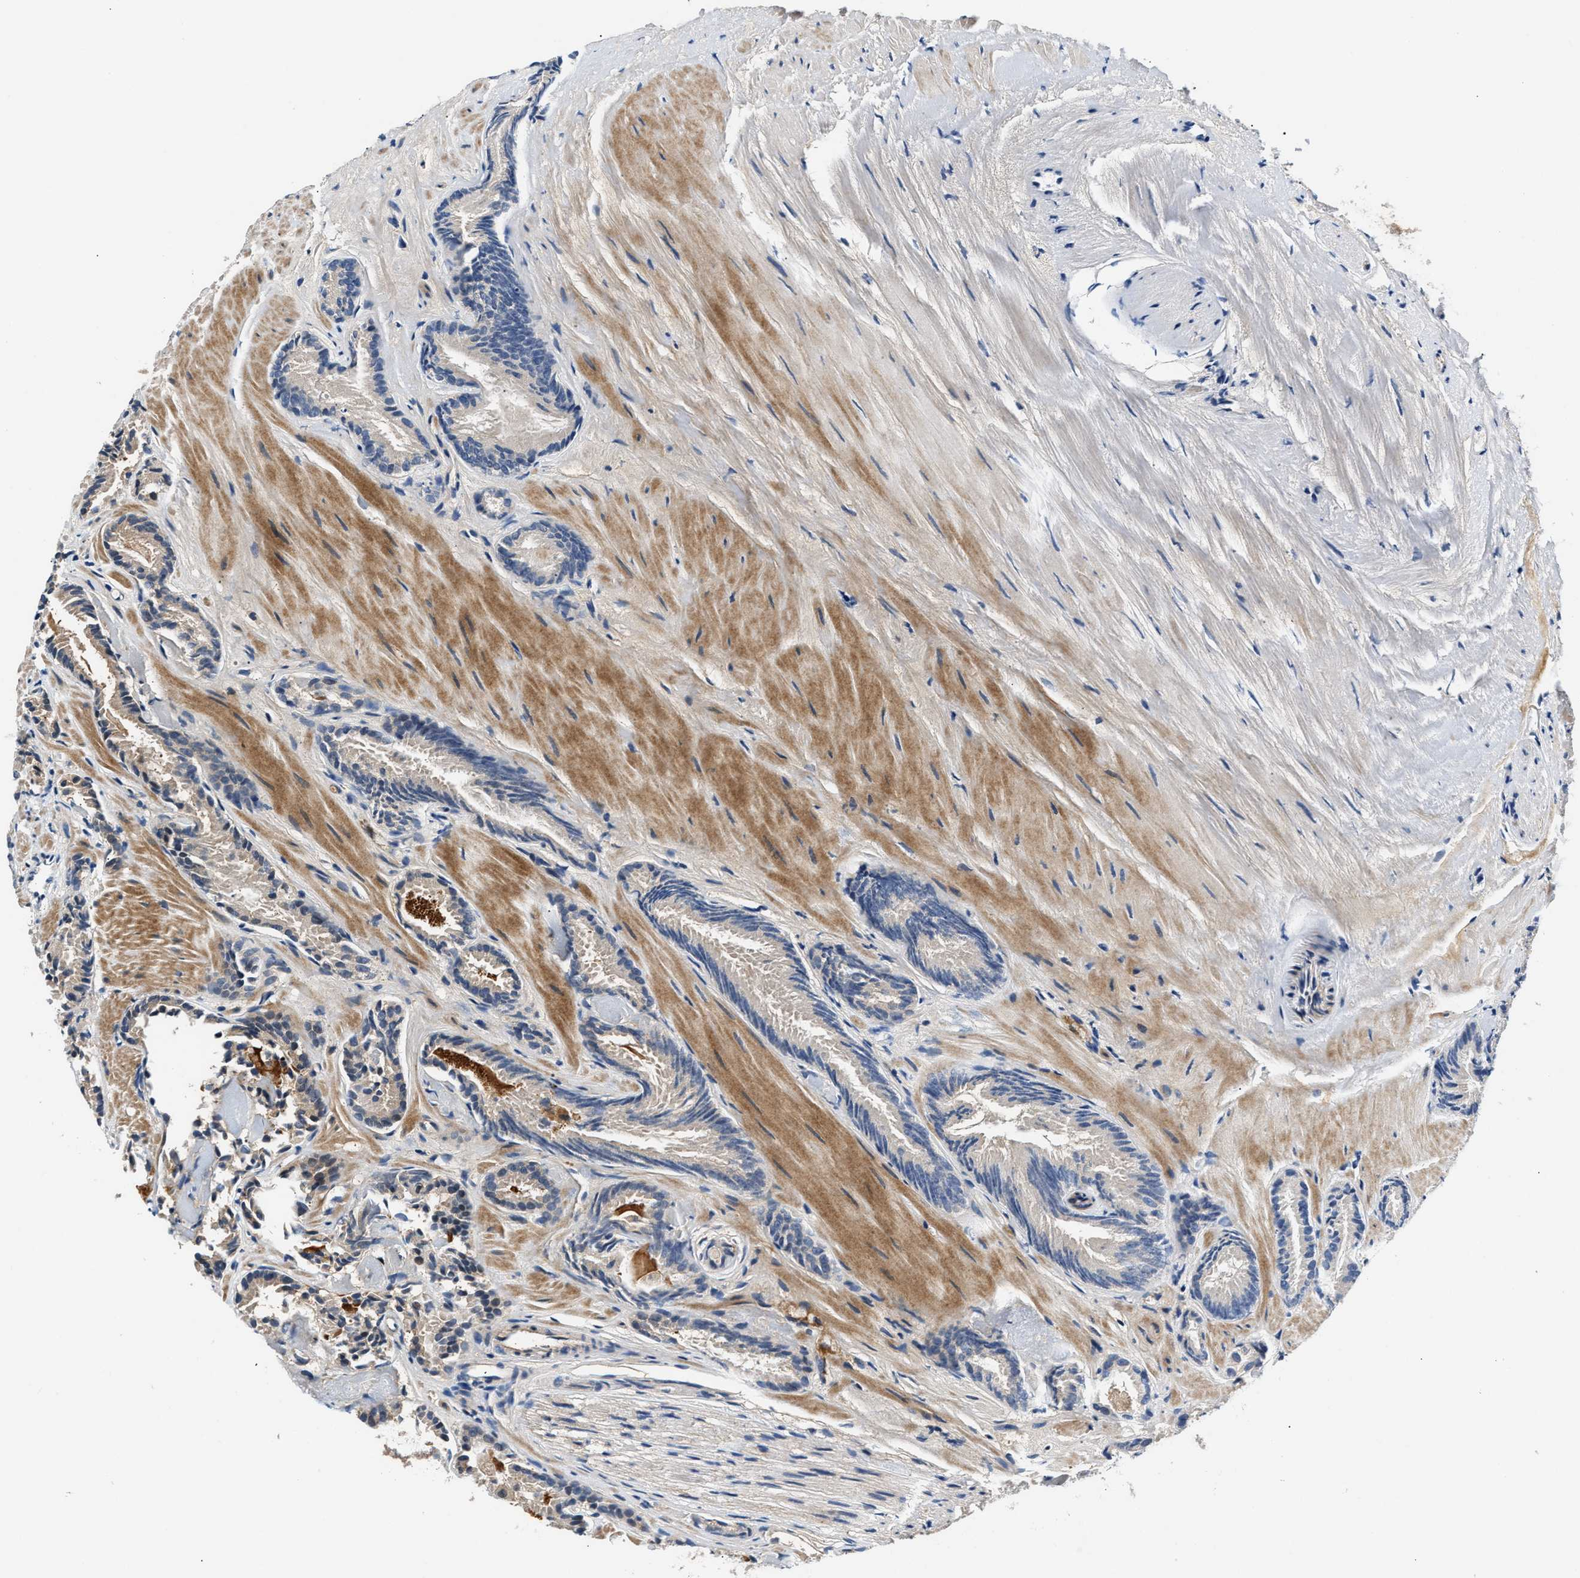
{"staining": {"intensity": "negative", "quantity": "none", "location": "none"}, "tissue": "prostate cancer", "cell_type": "Tumor cells", "image_type": "cancer", "snomed": [{"axis": "morphology", "description": "Adenocarcinoma, Low grade"}, {"axis": "topography", "description": "Prostate"}], "caption": "Immunohistochemical staining of prostate cancer (adenocarcinoma (low-grade)) reveals no significant expression in tumor cells.", "gene": "TUT7", "patient": {"sex": "male", "age": 51}}